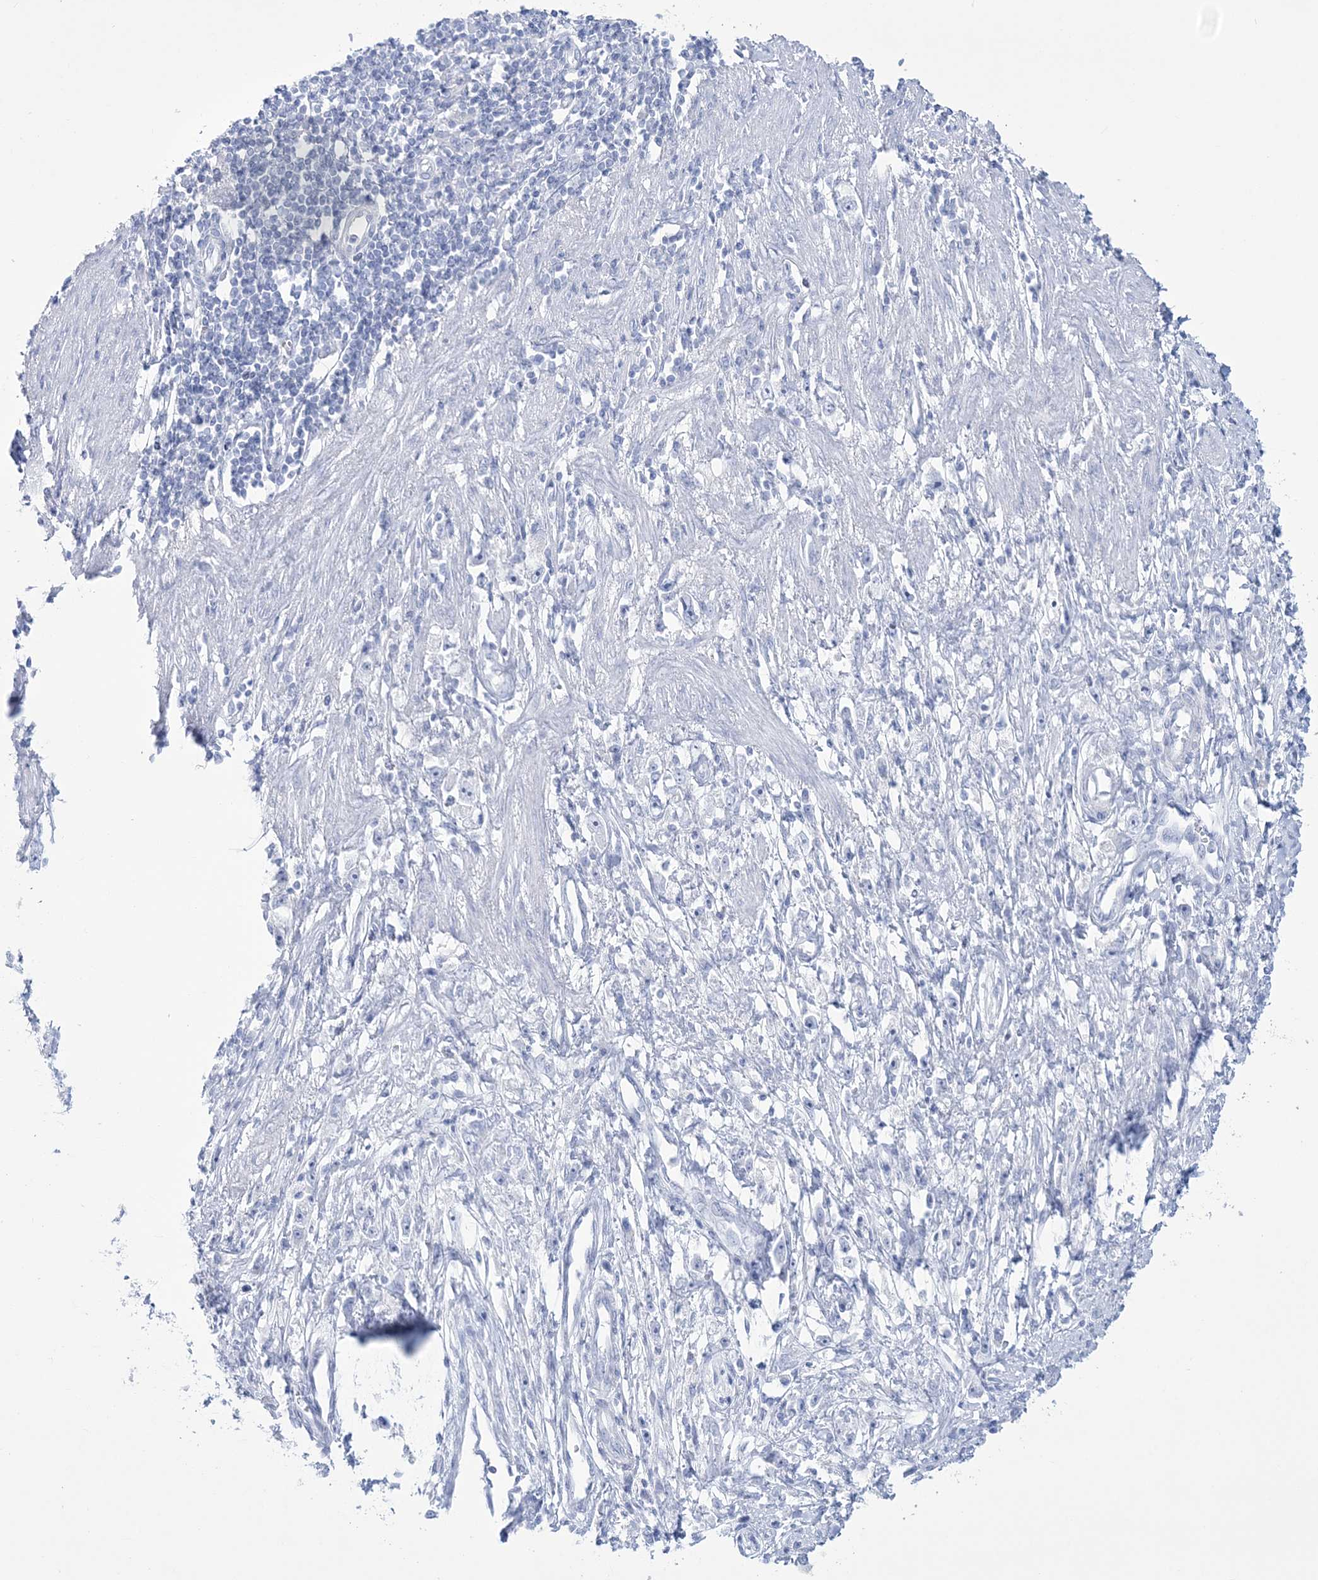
{"staining": {"intensity": "negative", "quantity": "none", "location": "none"}, "tissue": "stomach cancer", "cell_type": "Tumor cells", "image_type": "cancer", "snomed": [{"axis": "morphology", "description": "Adenocarcinoma, NOS"}, {"axis": "topography", "description": "Stomach"}], "caption": "Stomach adenocarcinoma stained for a protein using immunohistochemistry exhibits no staining tumor cells.", "gene": "RBP2", "patient": {"sex": "female", "age": 59}}